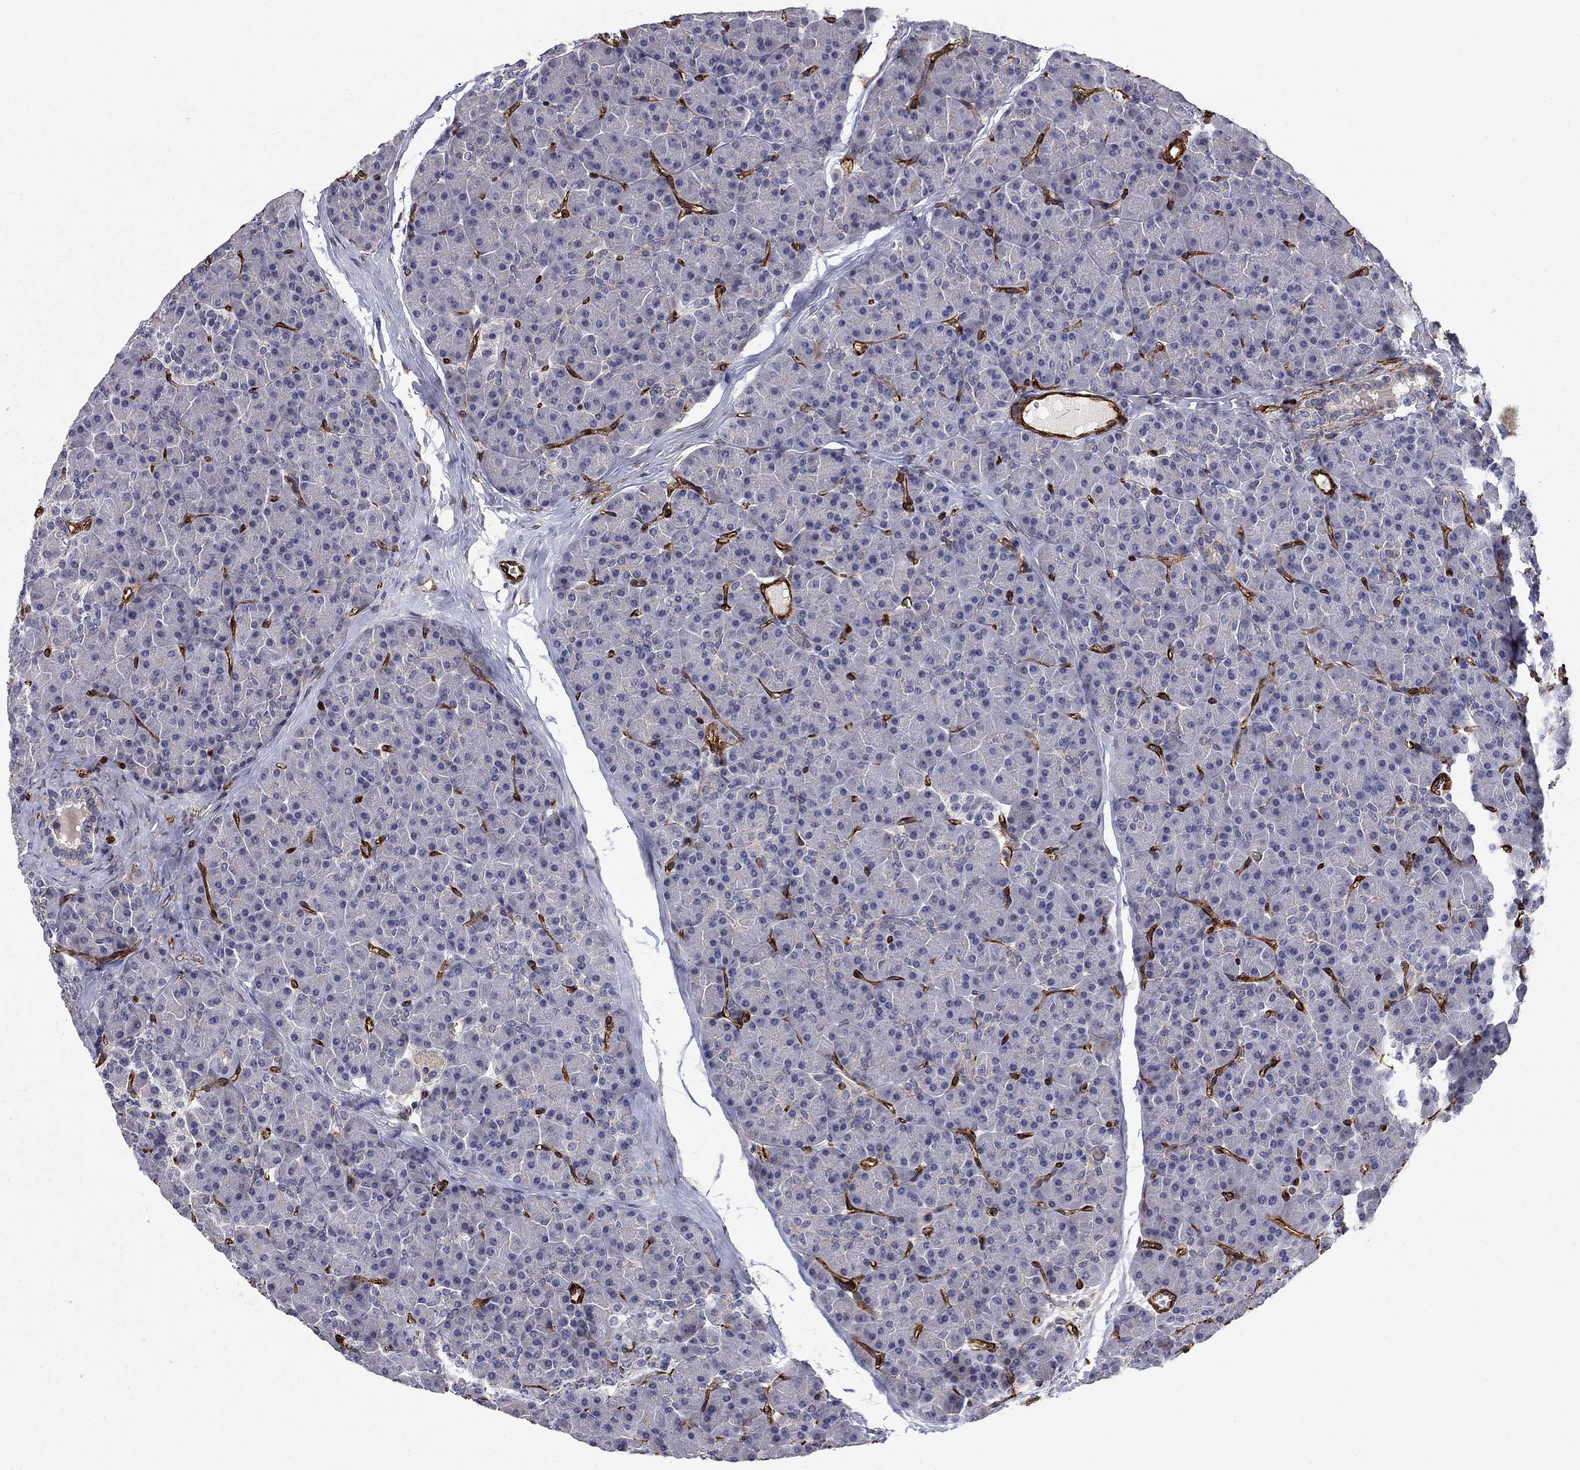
{"staining": {"intensity": "negative", "quantity": "none", "location": "none"}, "tissue": "pancreas", "cell_type": "Exocrine glandular cells", "image_type": "normal", "snomed": [{"axis": "morphology", "description": "Normal tissue, NOS"}, {"axis": "topography", "description": "Pancreas"}], "caption": "DAB (3,3'-diaminobenzidine) immunohistochemical staining of unremarkable human pancreas demonstrates no significant positivity in exocrine glandular cells.", "gene": "SYNC", "patient": {"sex": "female", "age": 44}}